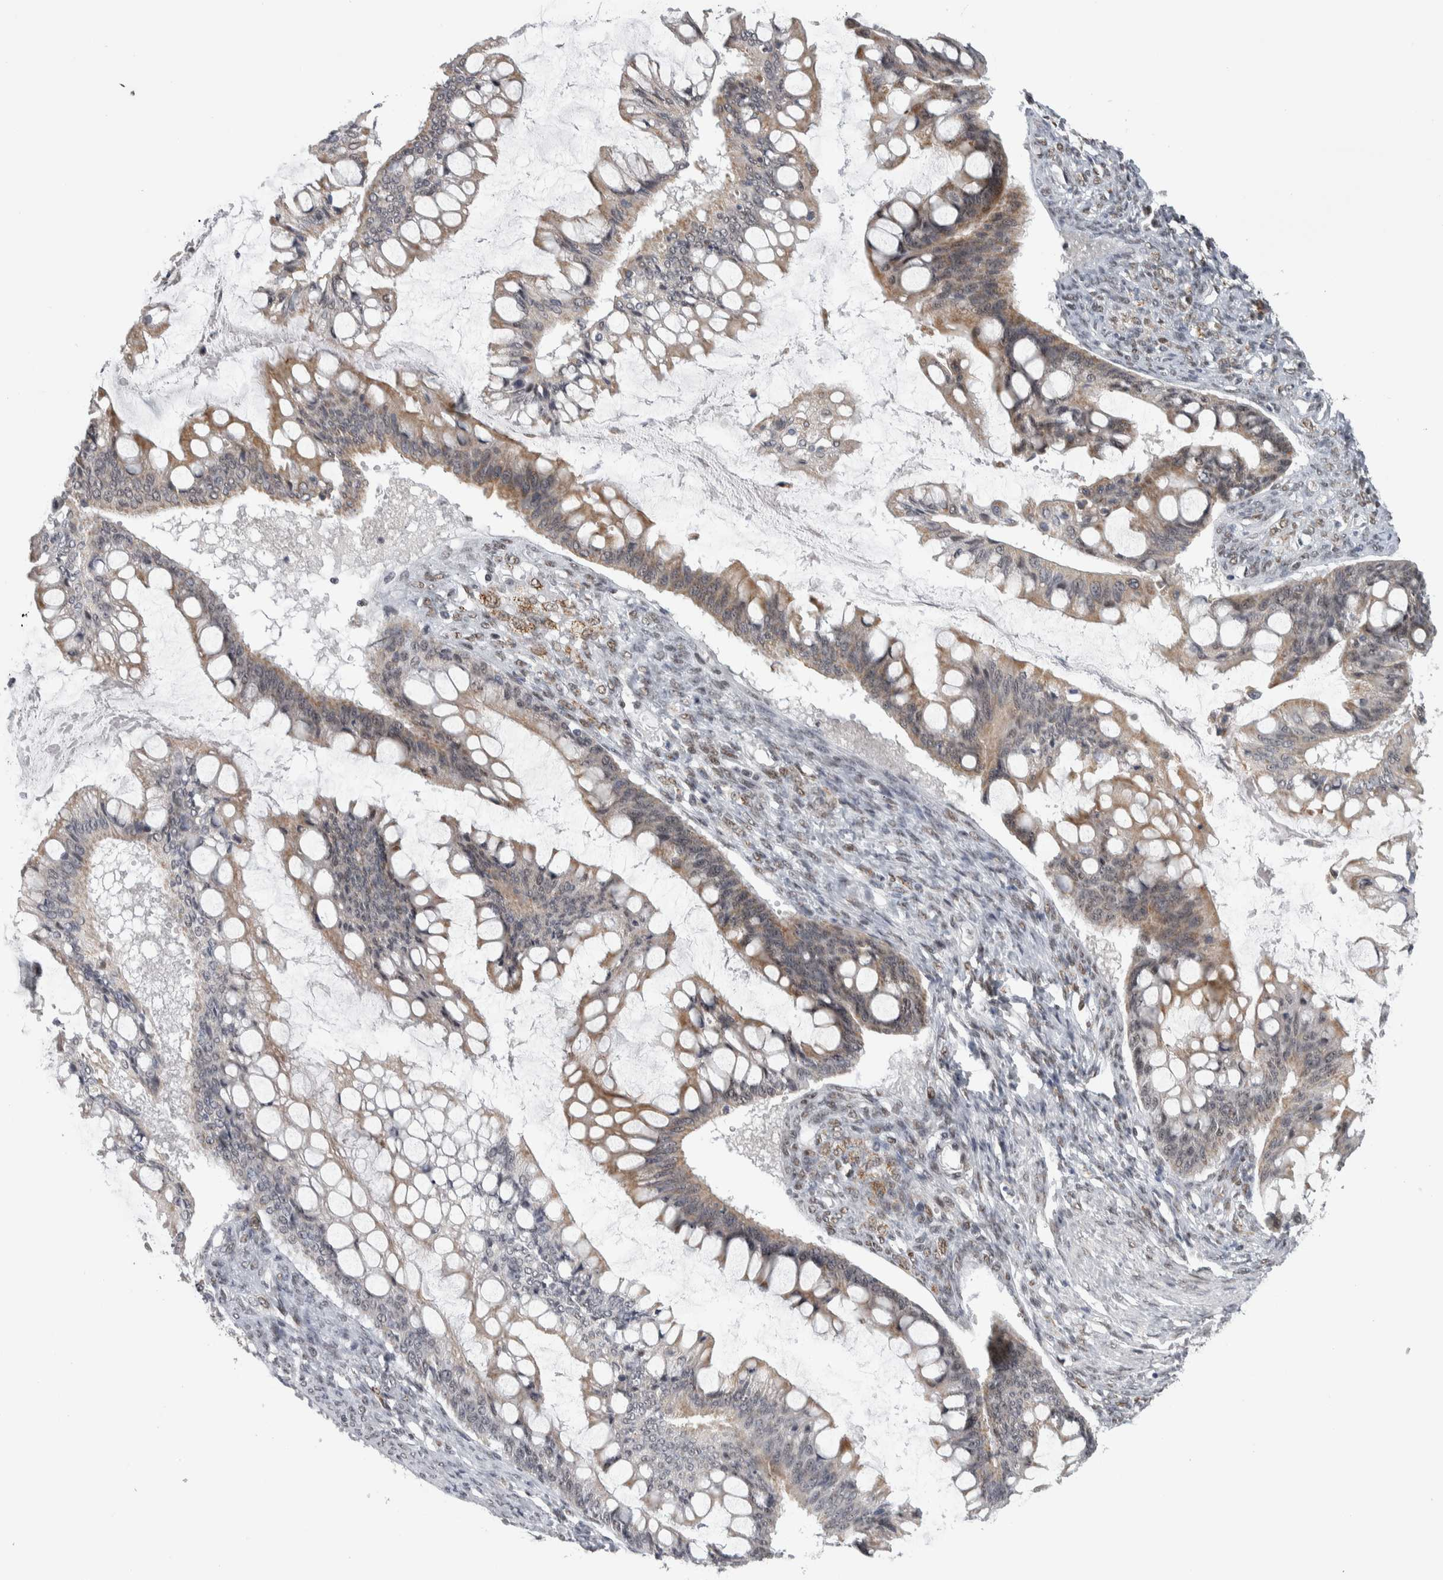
{"staining": {"intensity": "weak", "quantity": ">75%", "location": "cytoplasmic/membranous"}, "tissue": "ovarian cancer", "cell_type": "Tumor cells", "image_type": "cancer", "snomed": [{"axis": "morphology", "description": "Cystadenocarcinoma, mucinous, NOS"}, {"axis": "topography", "description": "Ovary"}], "caption": "Human mucinous cystadenocarcinoma (ovarian) stained with a protein marker exhibits weak staining in tumor cells.", "gene": "HEXIM2", "patient": {"sex": "female", "age": 73}}